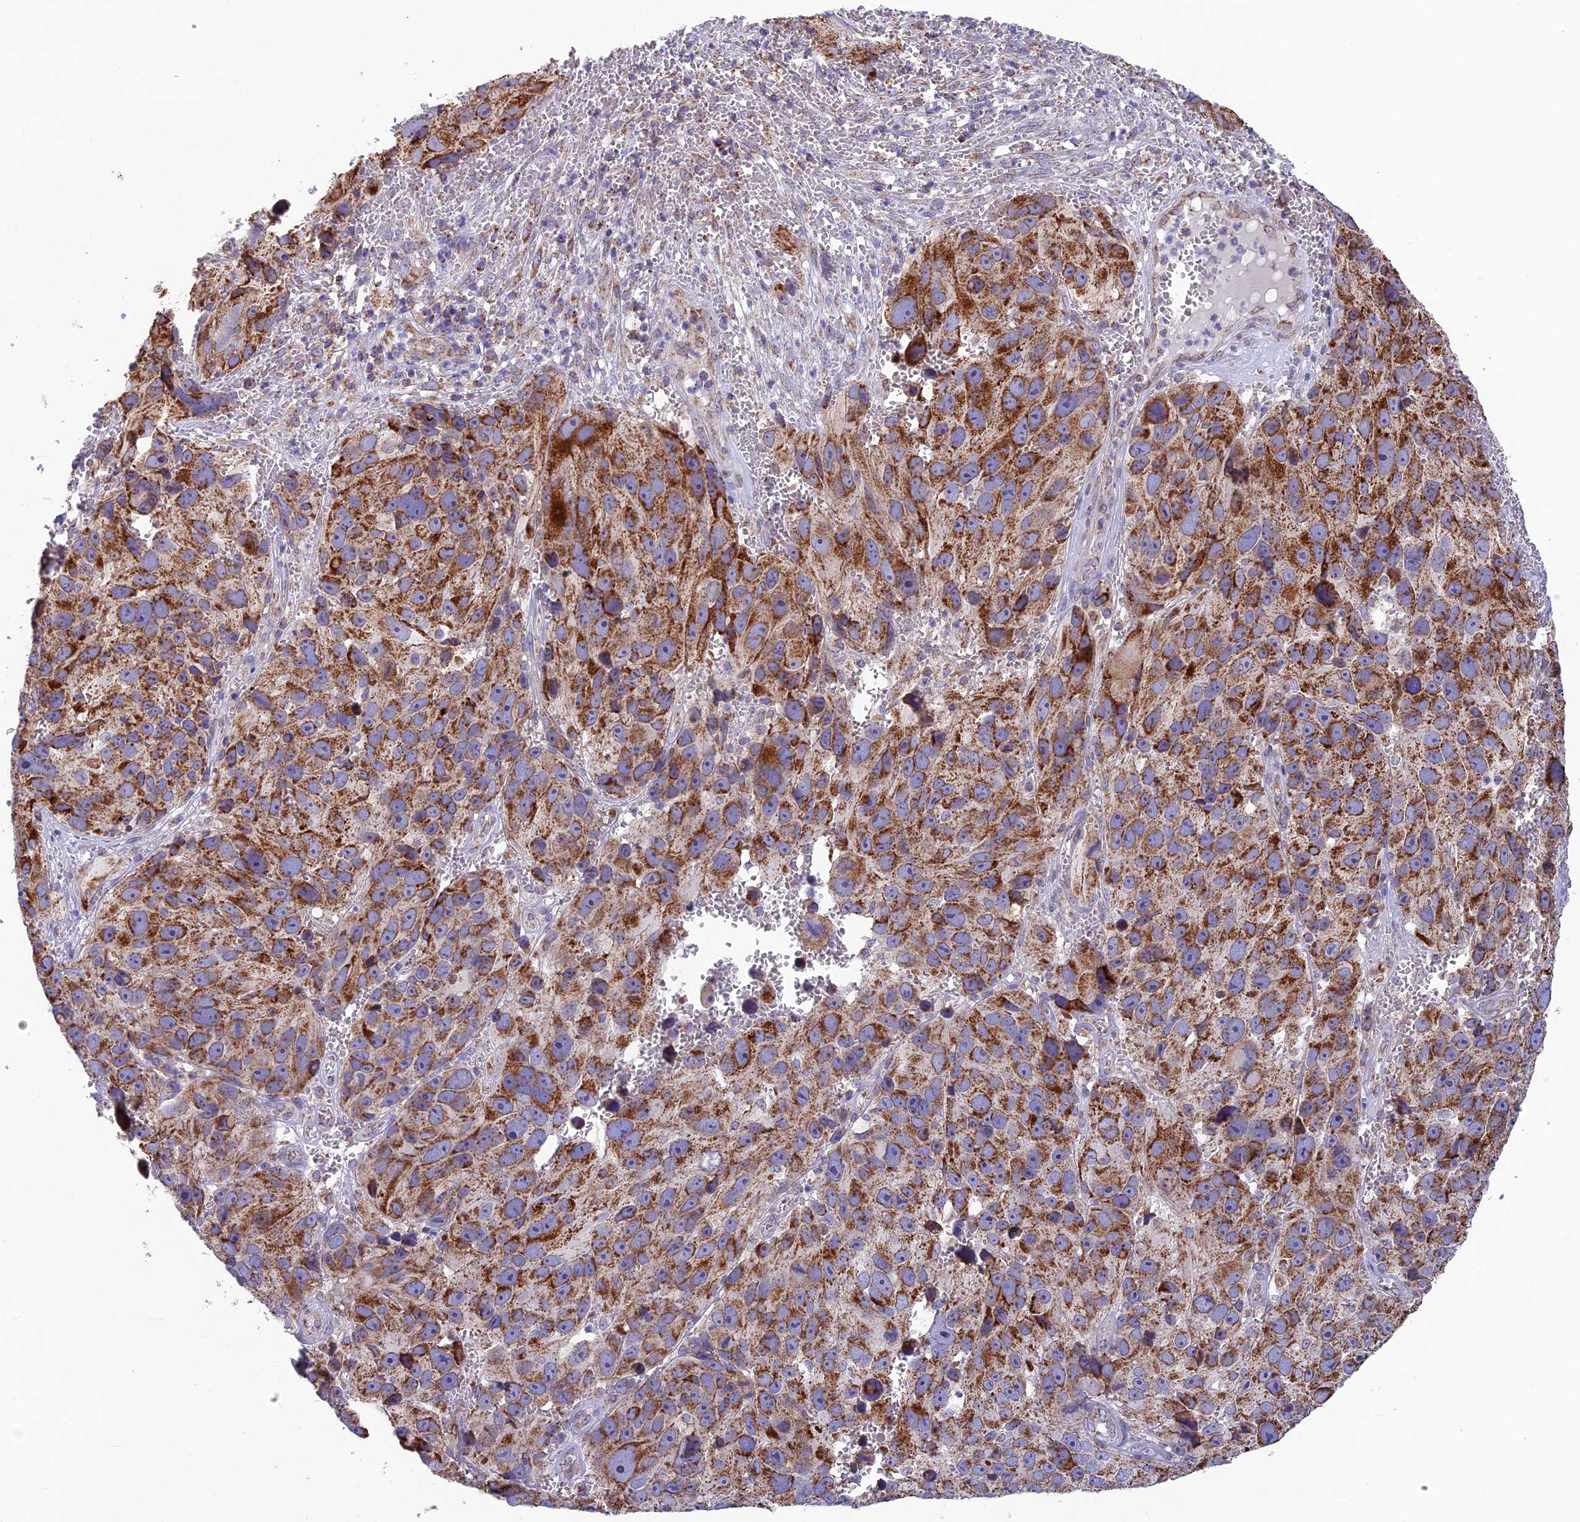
{"staining": {"intensity": "moderate", "quantity": ">75%", "location": "cytoplasmic/membranous"}, "tissue": "melanoma", "cell_type": "Tumor cells", "image_type": "cancer", "snomed": [{"axis": "morphology", "description": "Malignant melanoma, NOS"}, {"axis": "topography", "description": "Skin"}], "caption": "Immunohistochemical staining of malignant melanoma demonstrates medium levels of moderate cytoplasmic/membranous staining in about >75% of tumor cells.", "gene": "CS", "patient": {"sex": "male", "age": 84}}